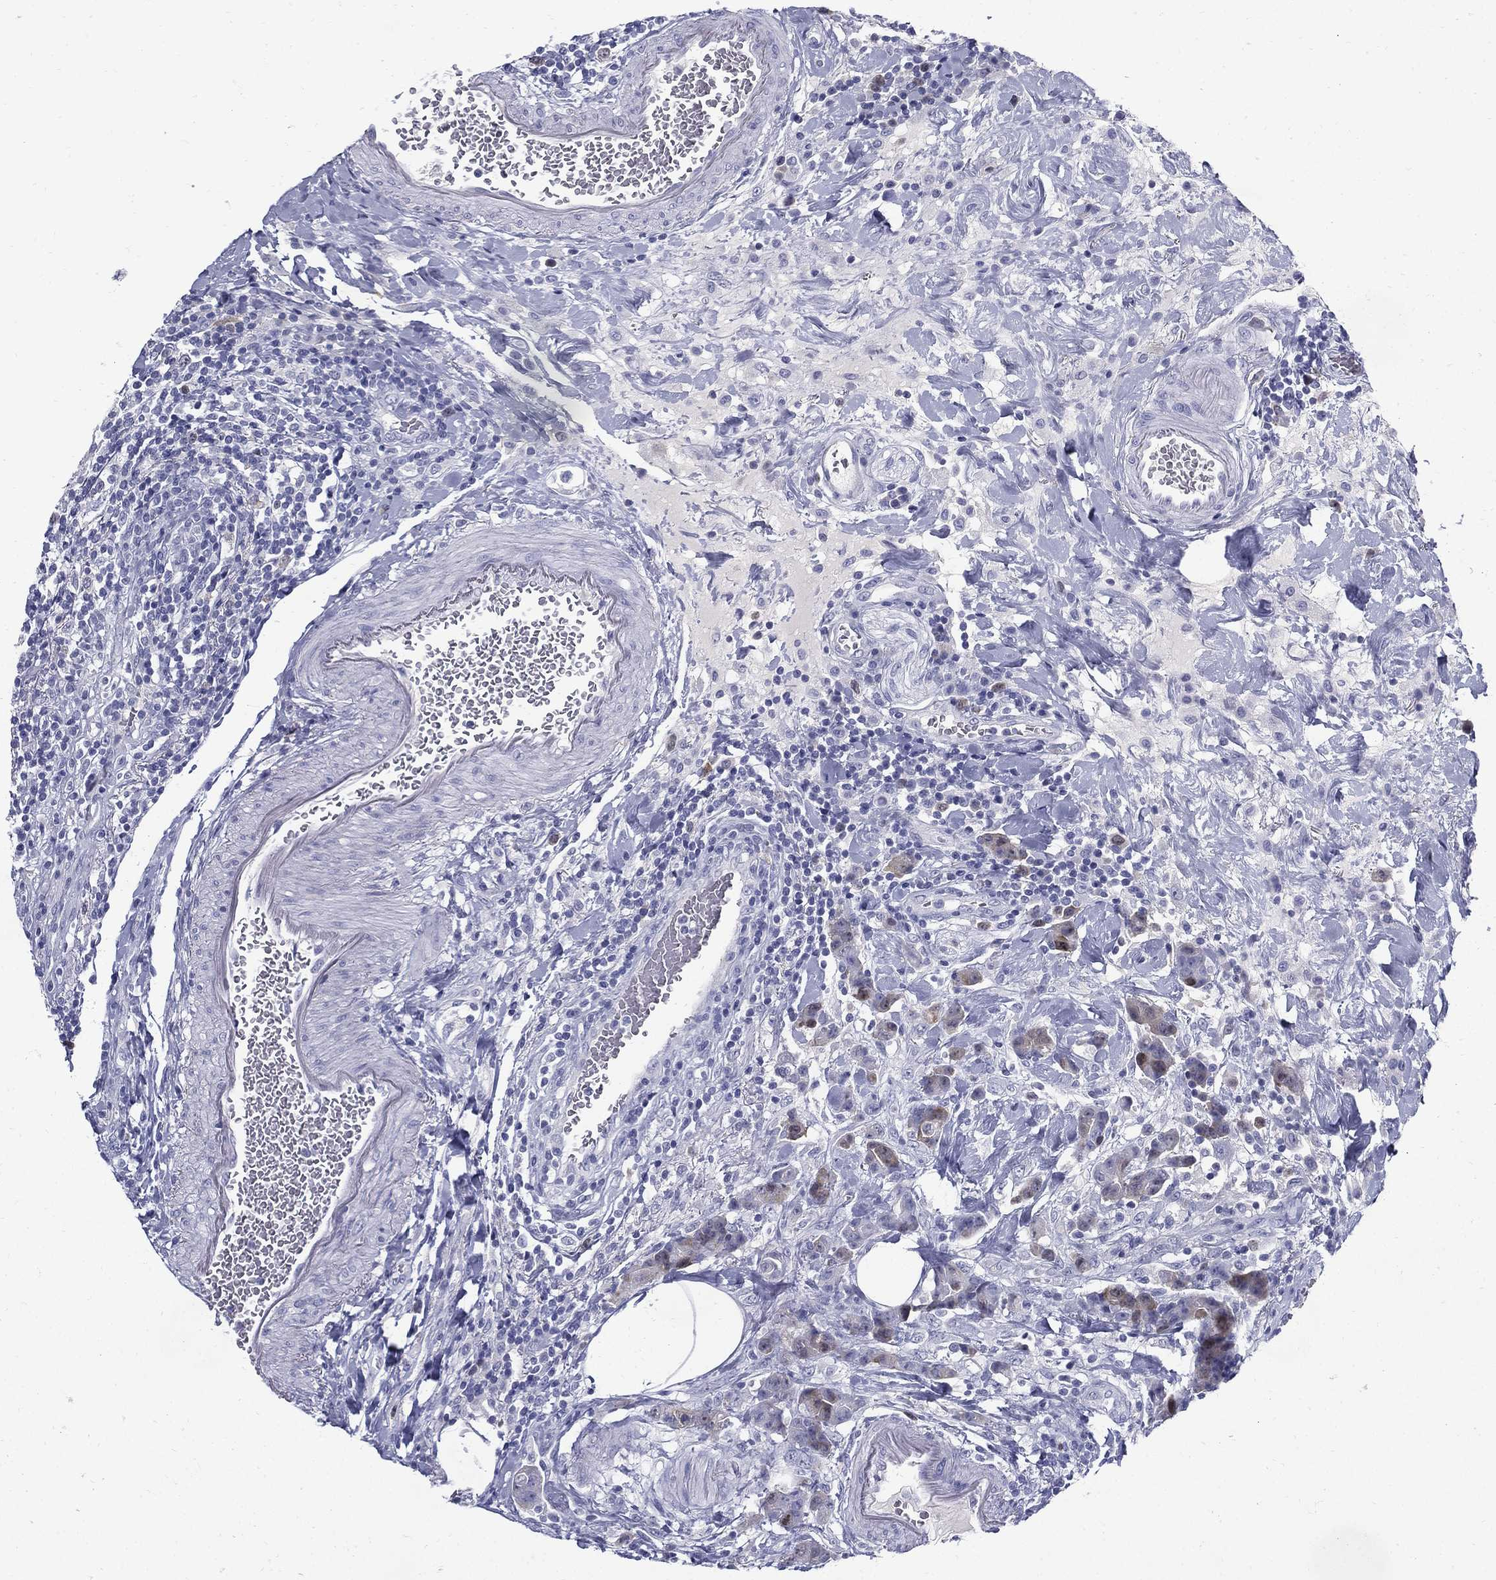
{"staining": {"intensity": "negative", "quantity": "none", "location": "none"}, "tissue": "colorectal cancer", "cell_type": "Tumor cells", "image_type": "cancer", "snomed": [{"axis": "morphology", "description": "Adenocarcinoma, NOS"}, {"axis": "topography", "description": "Colon"}], "caption": "Adenocarcinoma (colorectal) was stained to show a protein in brown. There is no significant positivity in tumor cells.", "gene": "KIF2C", "patient": {"sex": "female", "age": 69}}